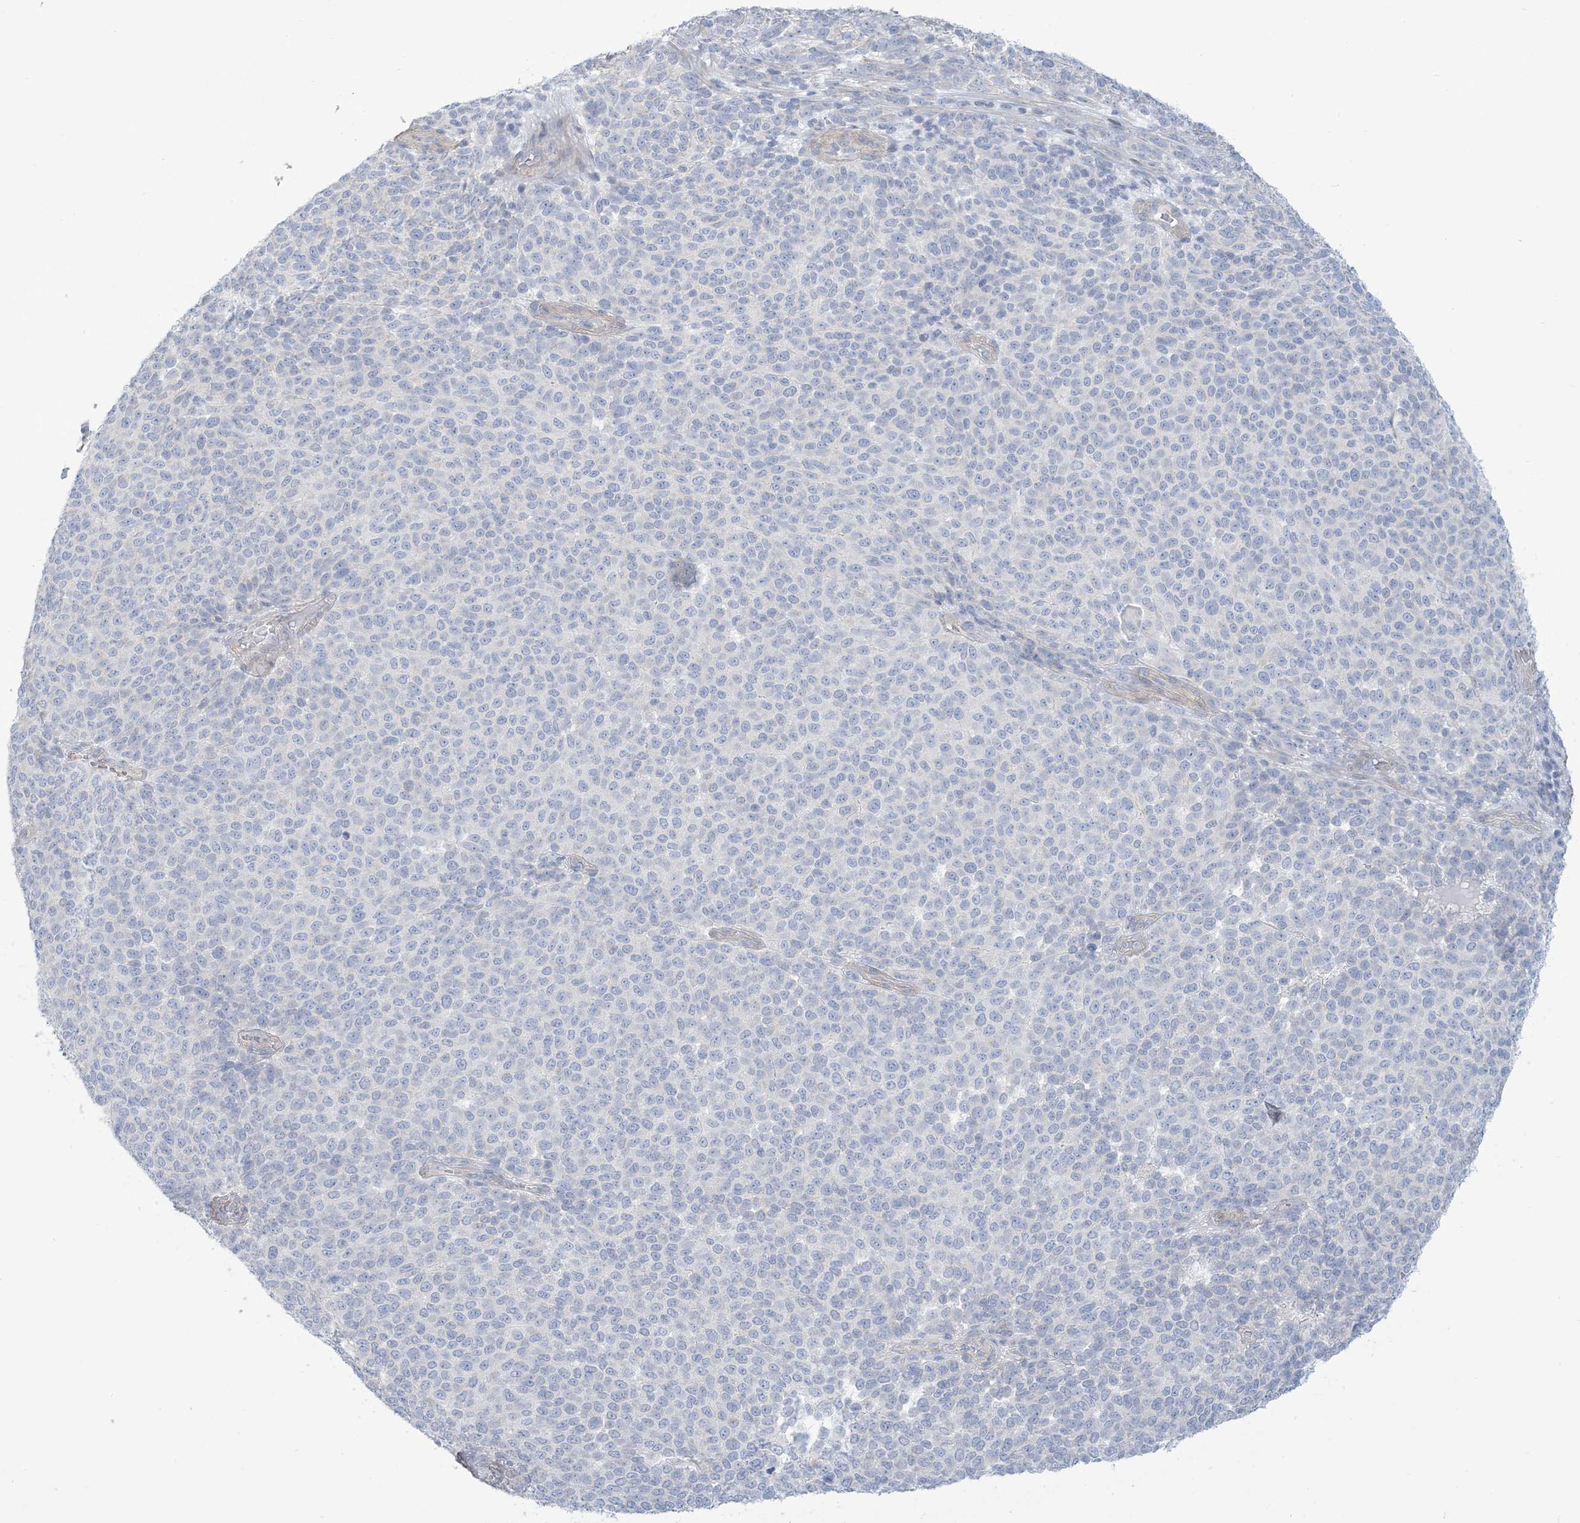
{"staining": {"intensity": "negative", "quantity": "none", "location": "none"}, "tissue": "melanoma", "cell_type": "Tumor cells", "image_type": "cancer", "snomed": [{"axis": "morphology", "description": "Malignant melanoma, NOS"}, {"axis": "topography", "description": "Skin"}], "caption": "Malignant melanoma stained for a protein using immunohistochemistry (IHC) exhibits no expression tumor cells.", "gene": "MTHFD2L", "patient": {"sex": "male", "age": 49}}